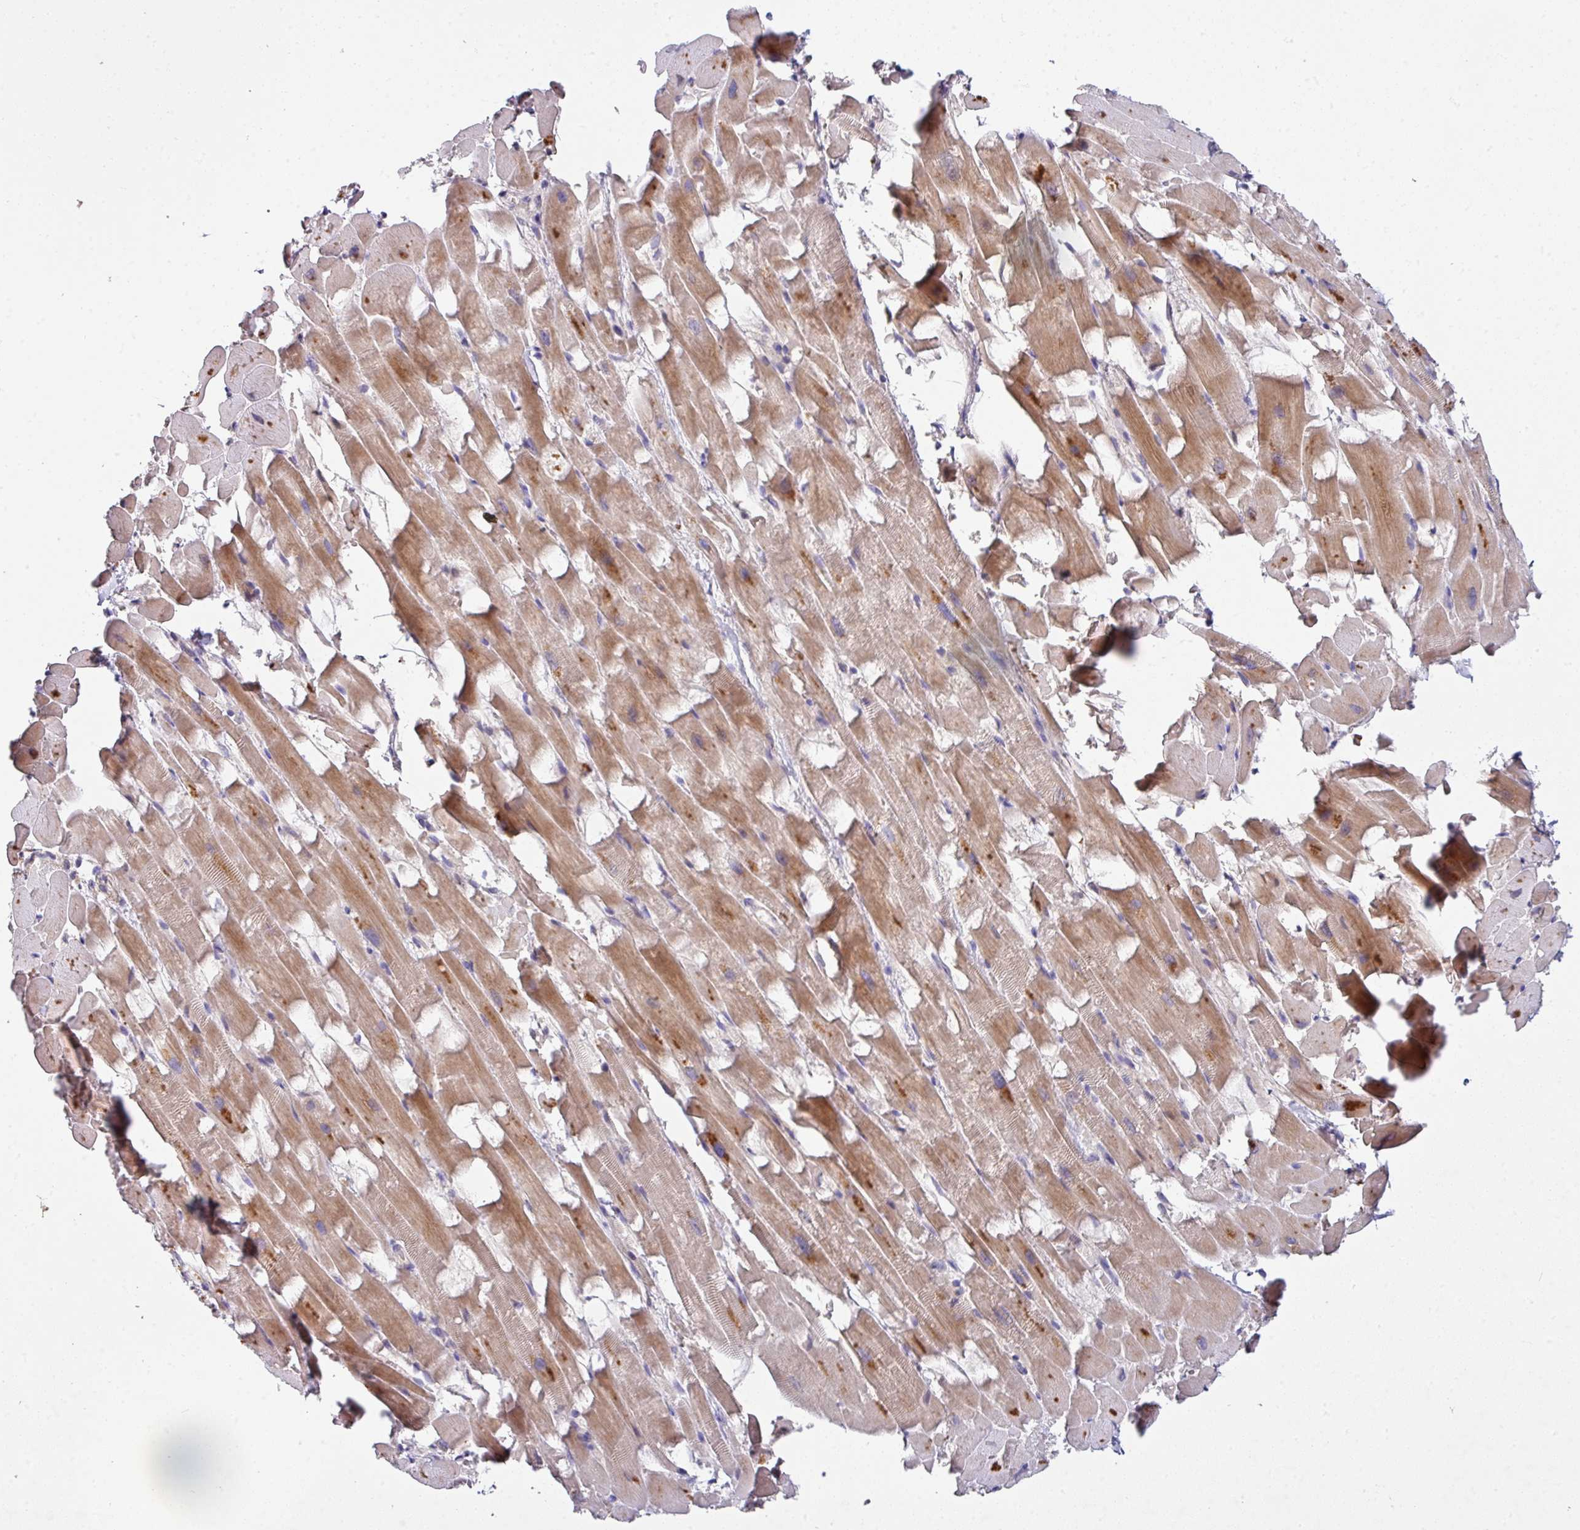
{"staining": {"intensity": "moderate", "quantity": ">75%", "location": "cytoplasmic/membranous"}, "tissue": "heart muscle", "cell_type": "Cardiomyocytes", "image_type": "normal", "snomed": [{"axis": "morphology", "description": "Normal tissue, NOS"}, {"axis": "topography", "description": "Heart"}], "caption": "The photomicrograph reveals staining of benign heart muscle, revealing moderate cytoplasmic/membranous protein positivity (brown color) within cardiomyocytes.", "gene": "AEBP2", "patient": {"sex": "male", "age": 37}}